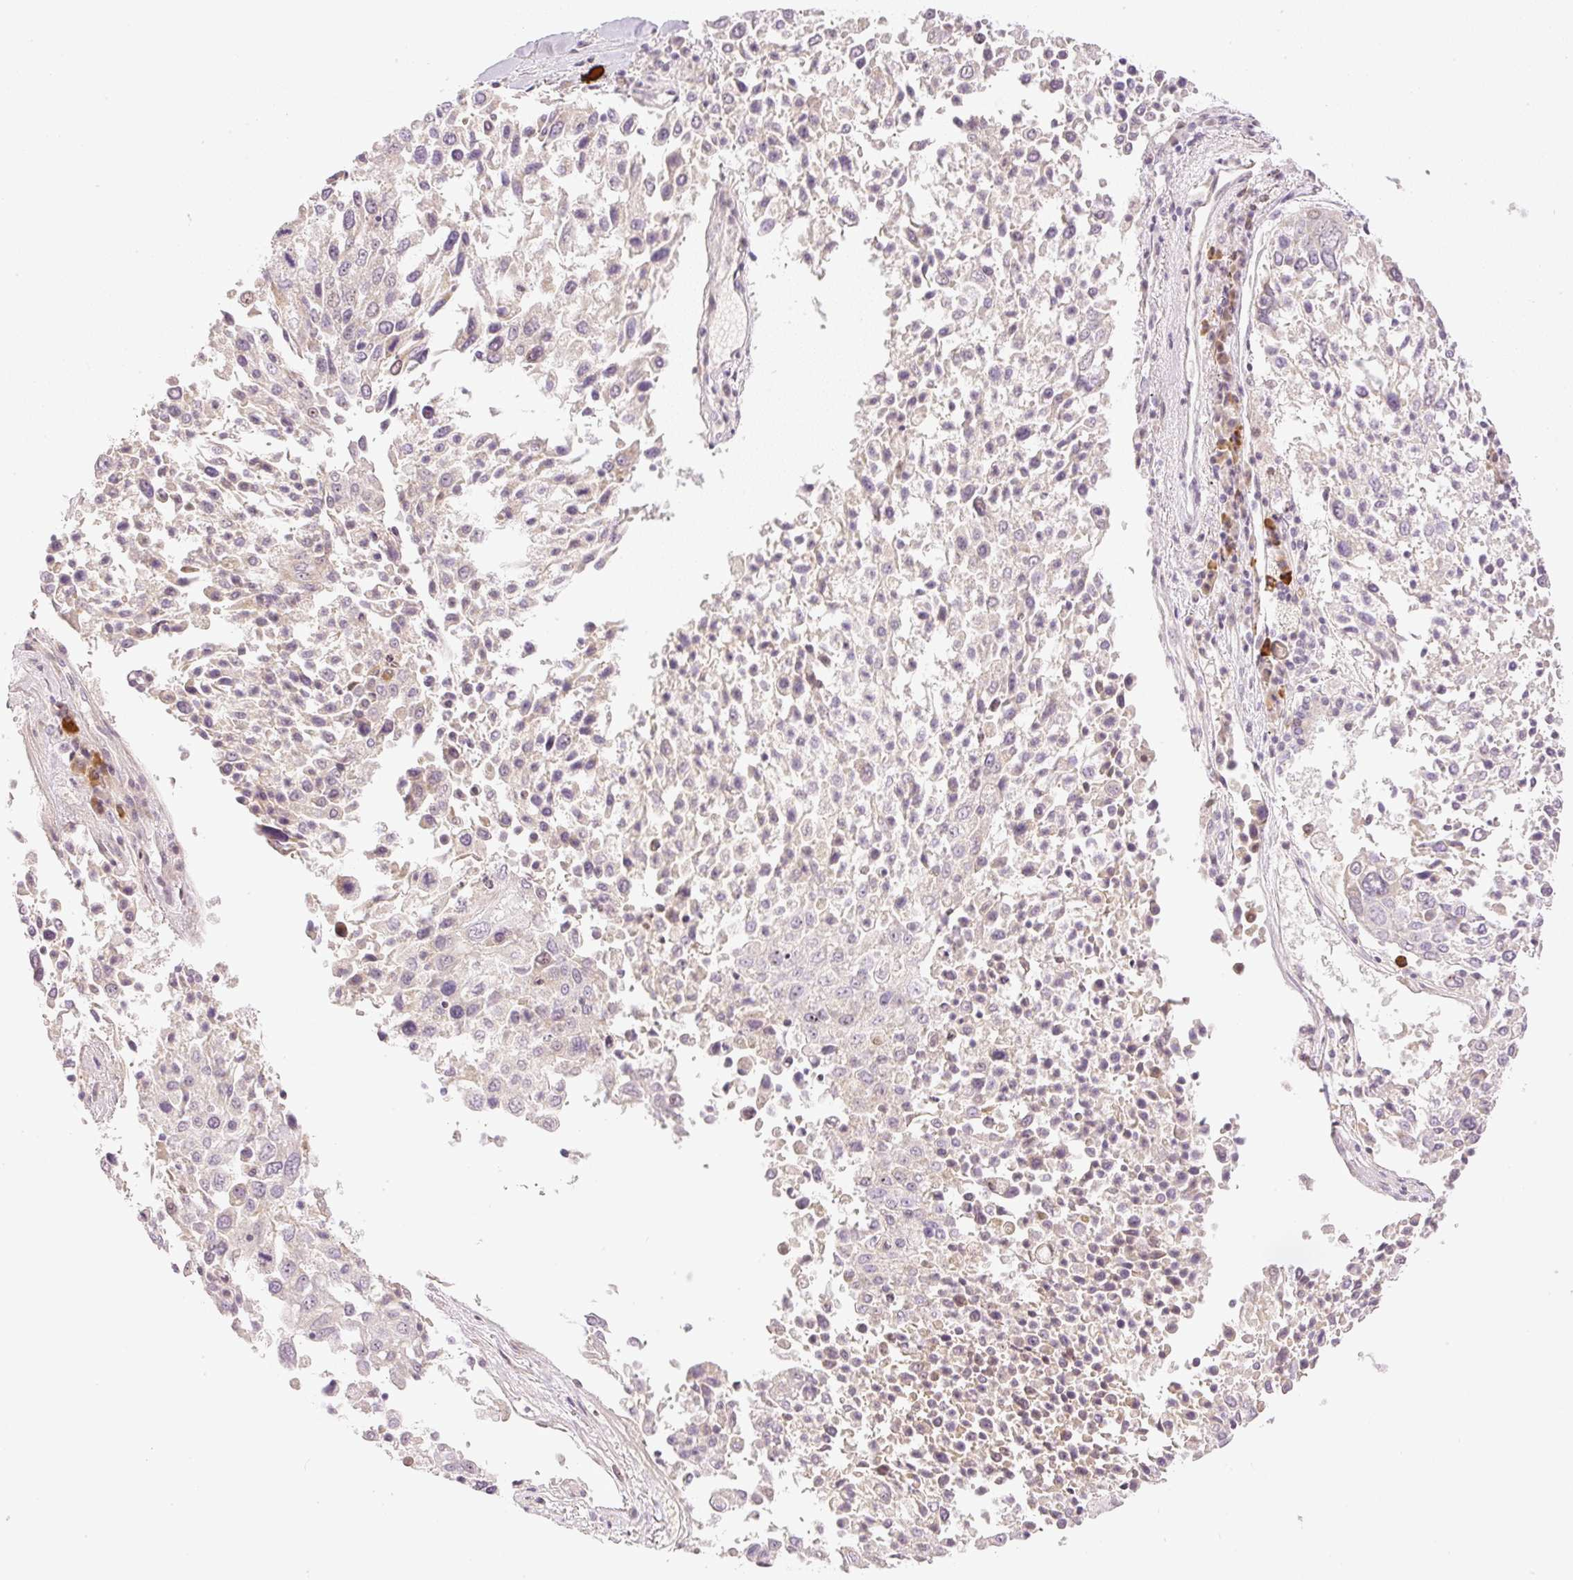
{"staining": {"intensity": "weak", "quantity": "25%-75%", "location": "cytoplasmic/membranous,nuclear"}, "tissue": "lung cancer", "cell_type": "Tumor cells", "image_type": "cancer", "snomed": [{"axis": "morphology", "description": "Squamous cell carcinoma, NOS"}, {"axis": "topography", "description": "Lung"}], "caption": "A micrograph of human squamous cell carcinoma (lung) stained for a protein reveals weak cytoplasmic/membranous and nuclear brown staining in tumor cells.", "gene": "AAR2", "patient": {"sex": "male", "age": 65}}